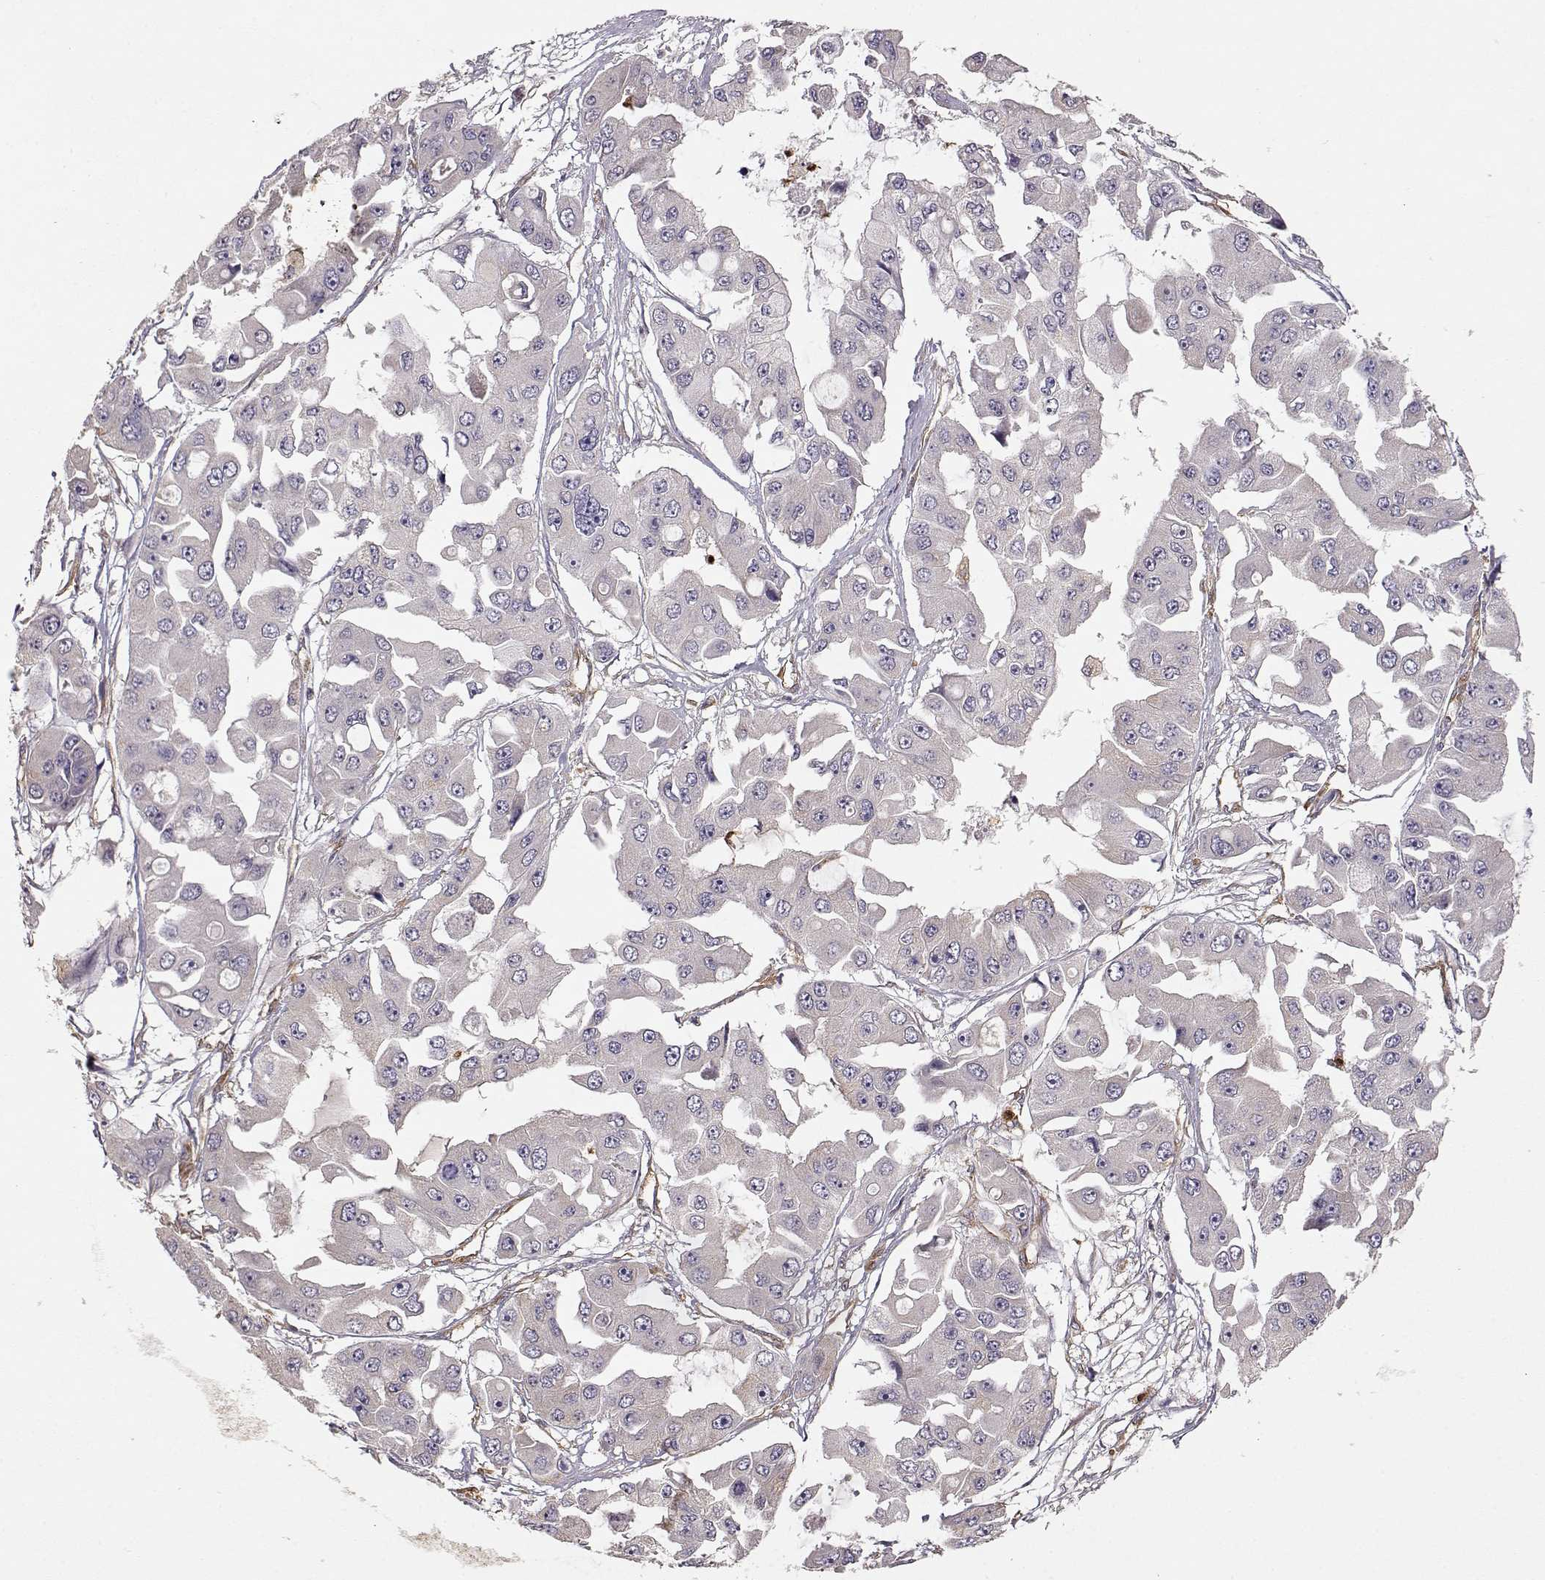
{"staining": {"intensity": "negative", "quantity": "none", "location": "none"}, "tissue": "ovarian cancer", "cell_type": "Tumor cells", "image_type": "cancer", "snomed": [{"axis": "morphology", "description": "Cystadenocarcinoma, serous, NOS"}, {"axis": "topography", "description": "Ovary"}], "caption": "Human serous cystadenocarcinoma (ovarian) stained for a protein using immunohistochemistry displays no positivity in tumor cells.", "gene": "ARHGEF2", "patient": {"sex": "female", "age": 56}}